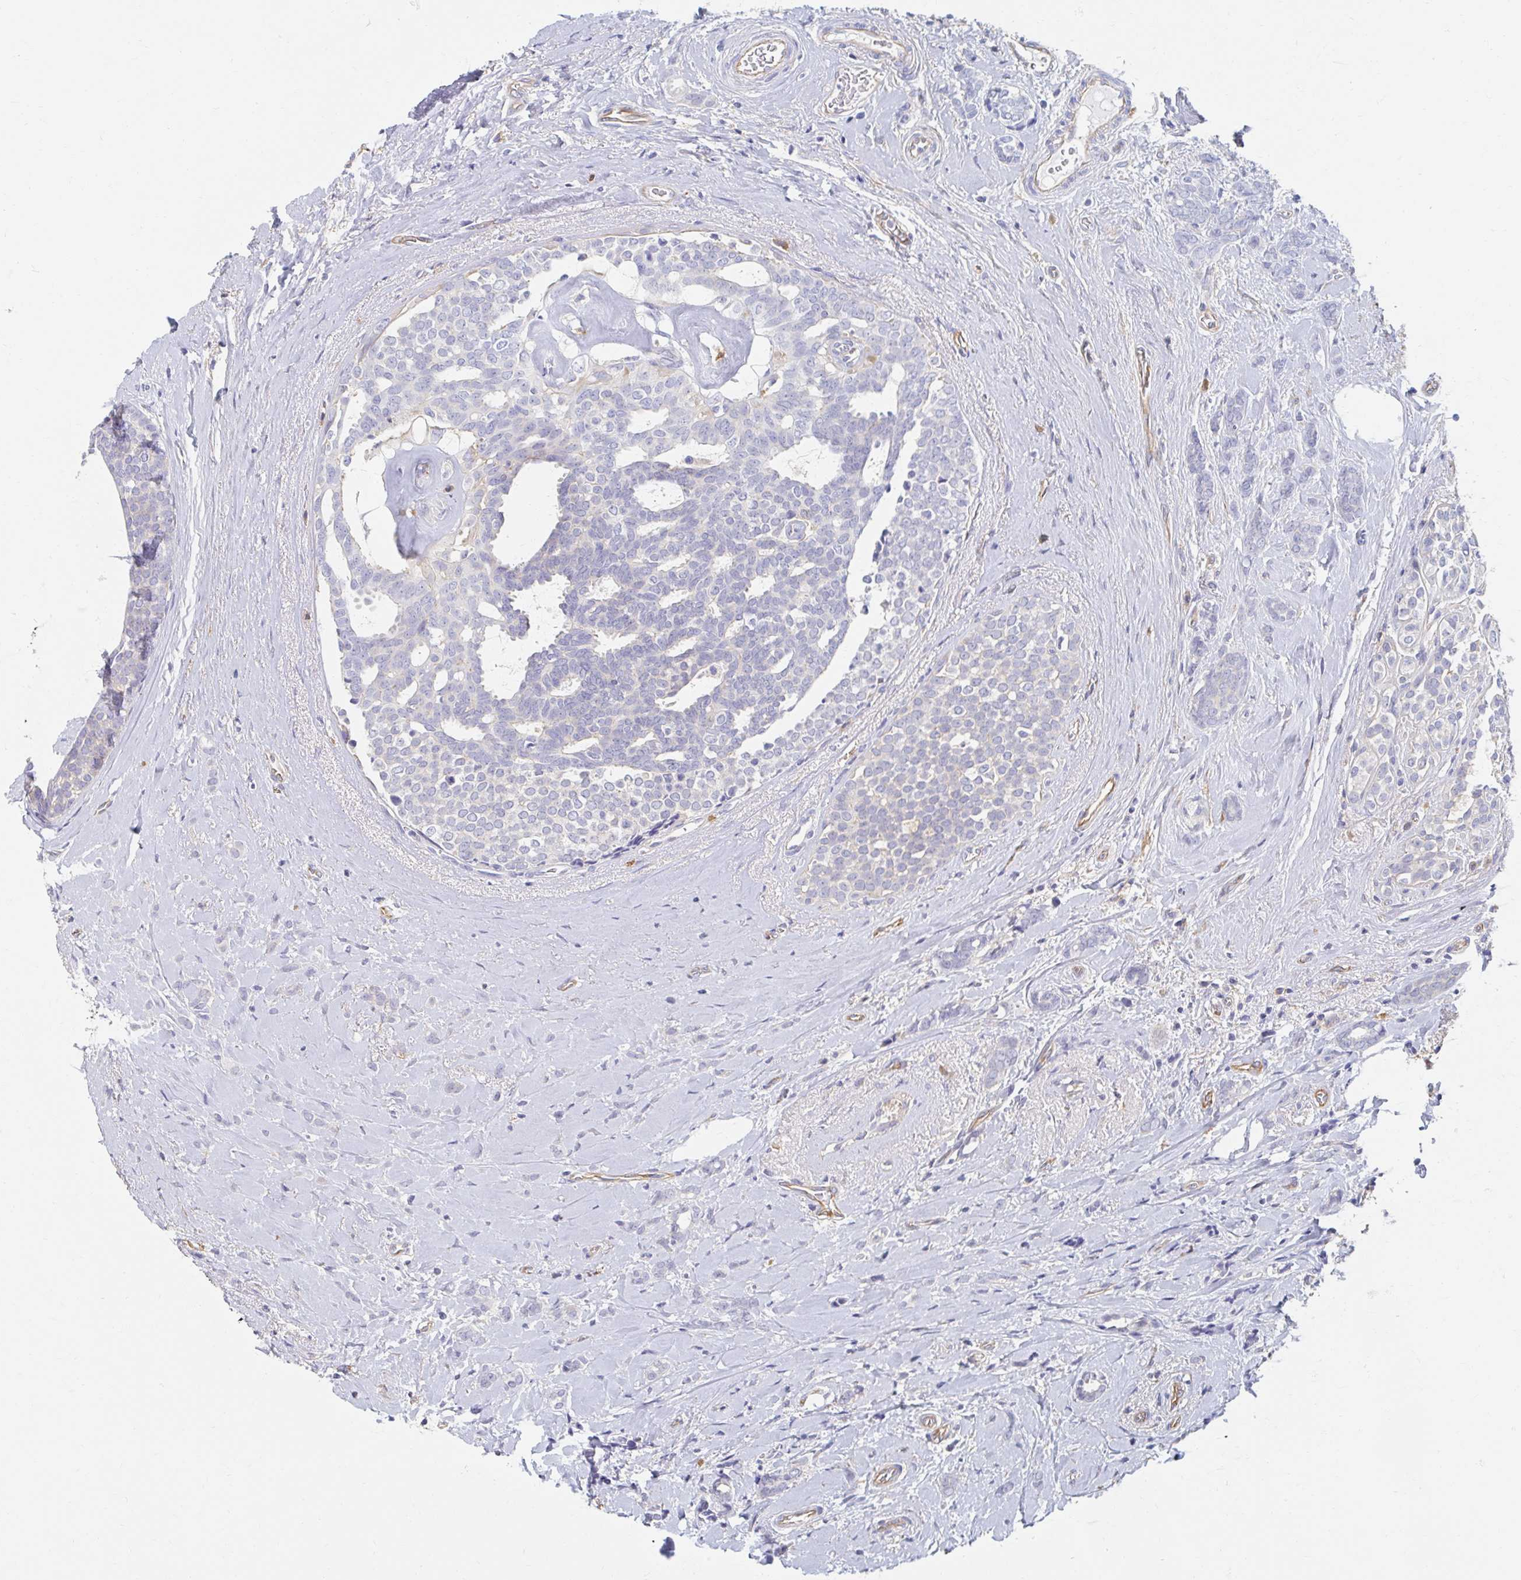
{"staining": {"intensity": "negative", "quantity": "none", "location": "none"}, "tissue": "breast cancer", "cell_type": "Tumor cells", "image_type": "cancer", "snomed": [{"axis": "morphology", "description": "Intraductal carcinoma, in situ"}, {"axis": "morphology", "description": "Duct carcinoma"}, {"axis": "morphology", "description": "Lobular carcinoma, in situ"}, {"axis": "topography", "description": "Breast"}], "caption": "Human breast intraductal carcinoma,  in situ stained for a protein using immunohistochemistry demonstrates no expression in tumor cells.", "gene": "MYLK2", "patient": {"sex": "female", "age": 44}}